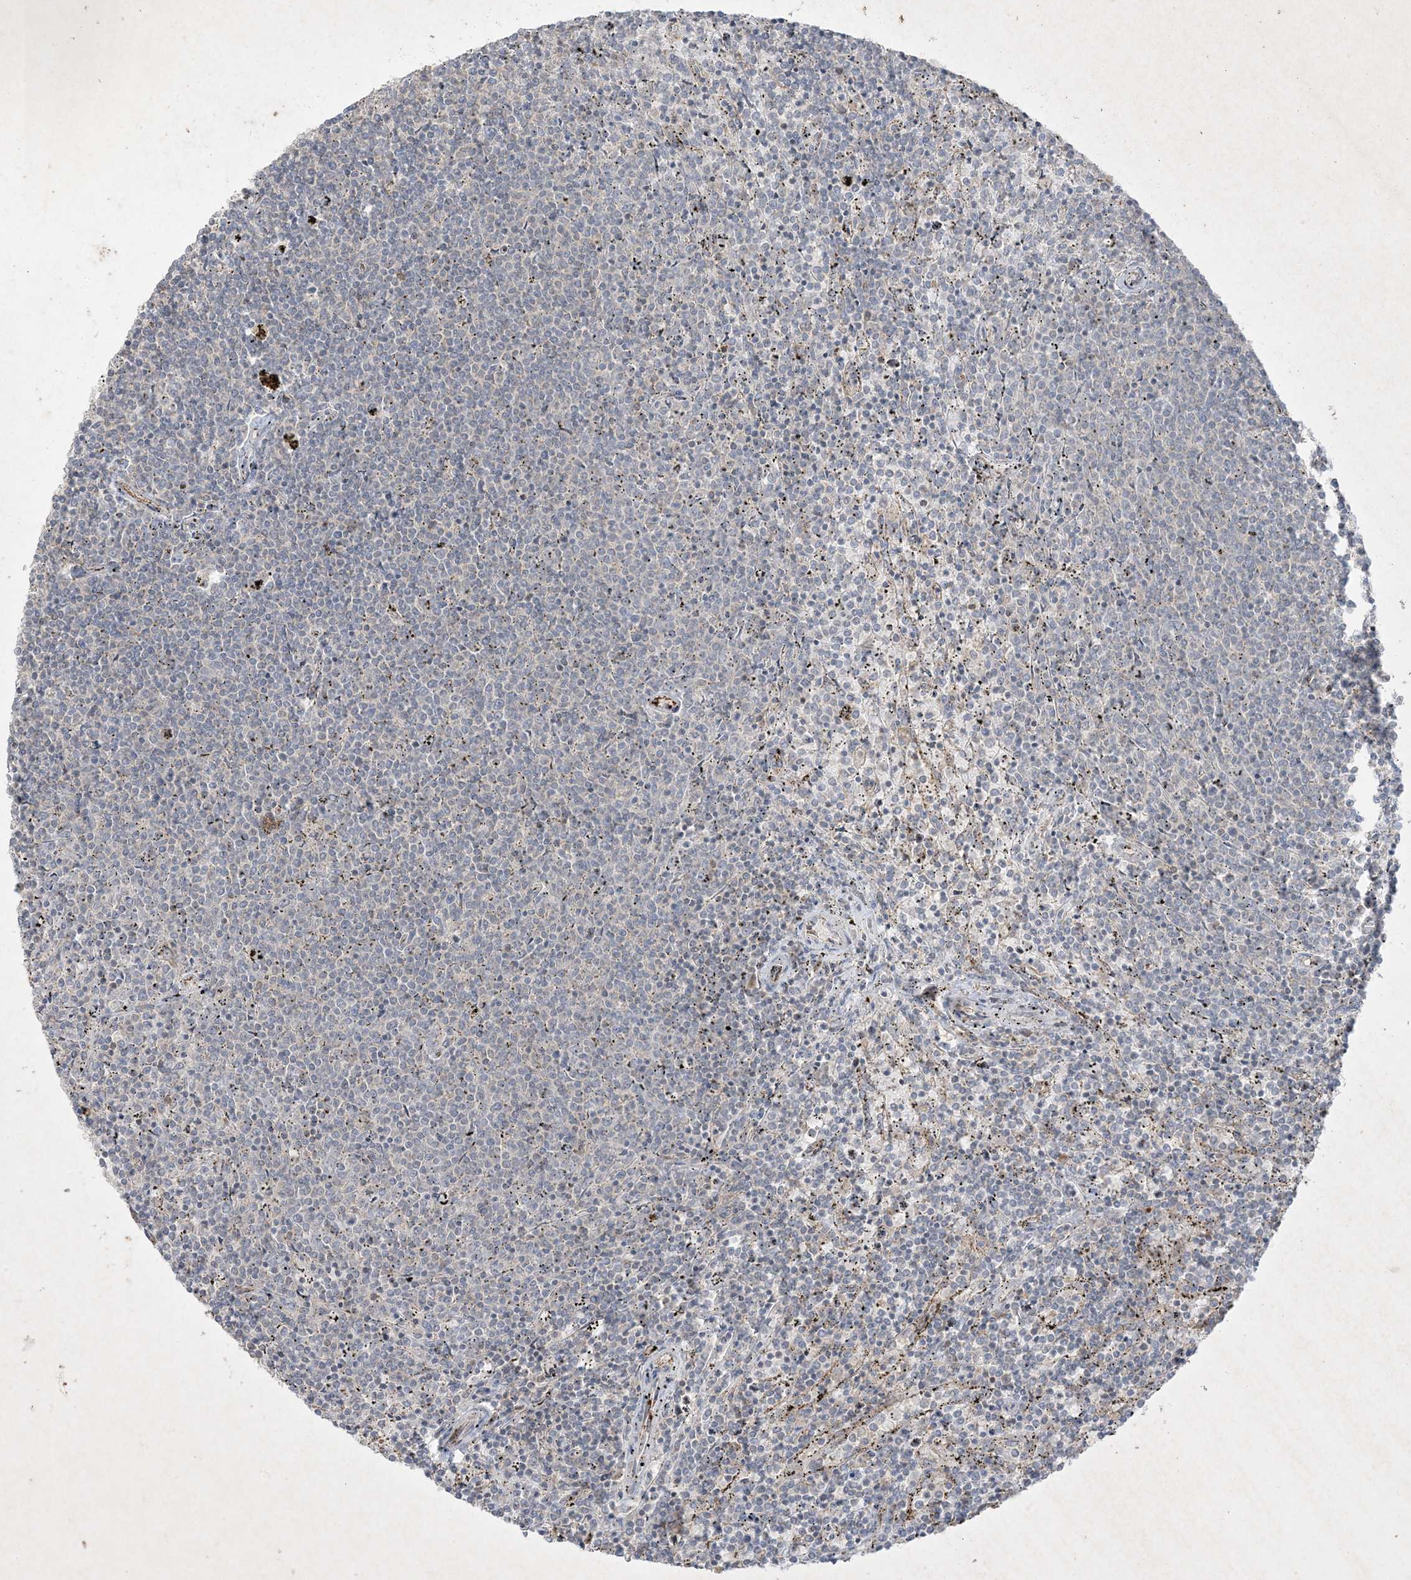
{"staining": {"intensity": "negative", "quantity": "none", "location": "none"}, "tissue": "lymphoma", "cell_type": "Tumor cells", "image_type": "cancer", "snomed": [{"axis": "morphology", "description": "Malignant lymphoma, non-Hodgkin's type, Low grade"}, {"axis": "topography", "description": "Spleen"}], "caption": "Immunohistochemical staining of human lymphoma exhibits no significant expression in tumor cells.", "gene": "PRSS36", "patient": {"sex": "female", "age": 50}}